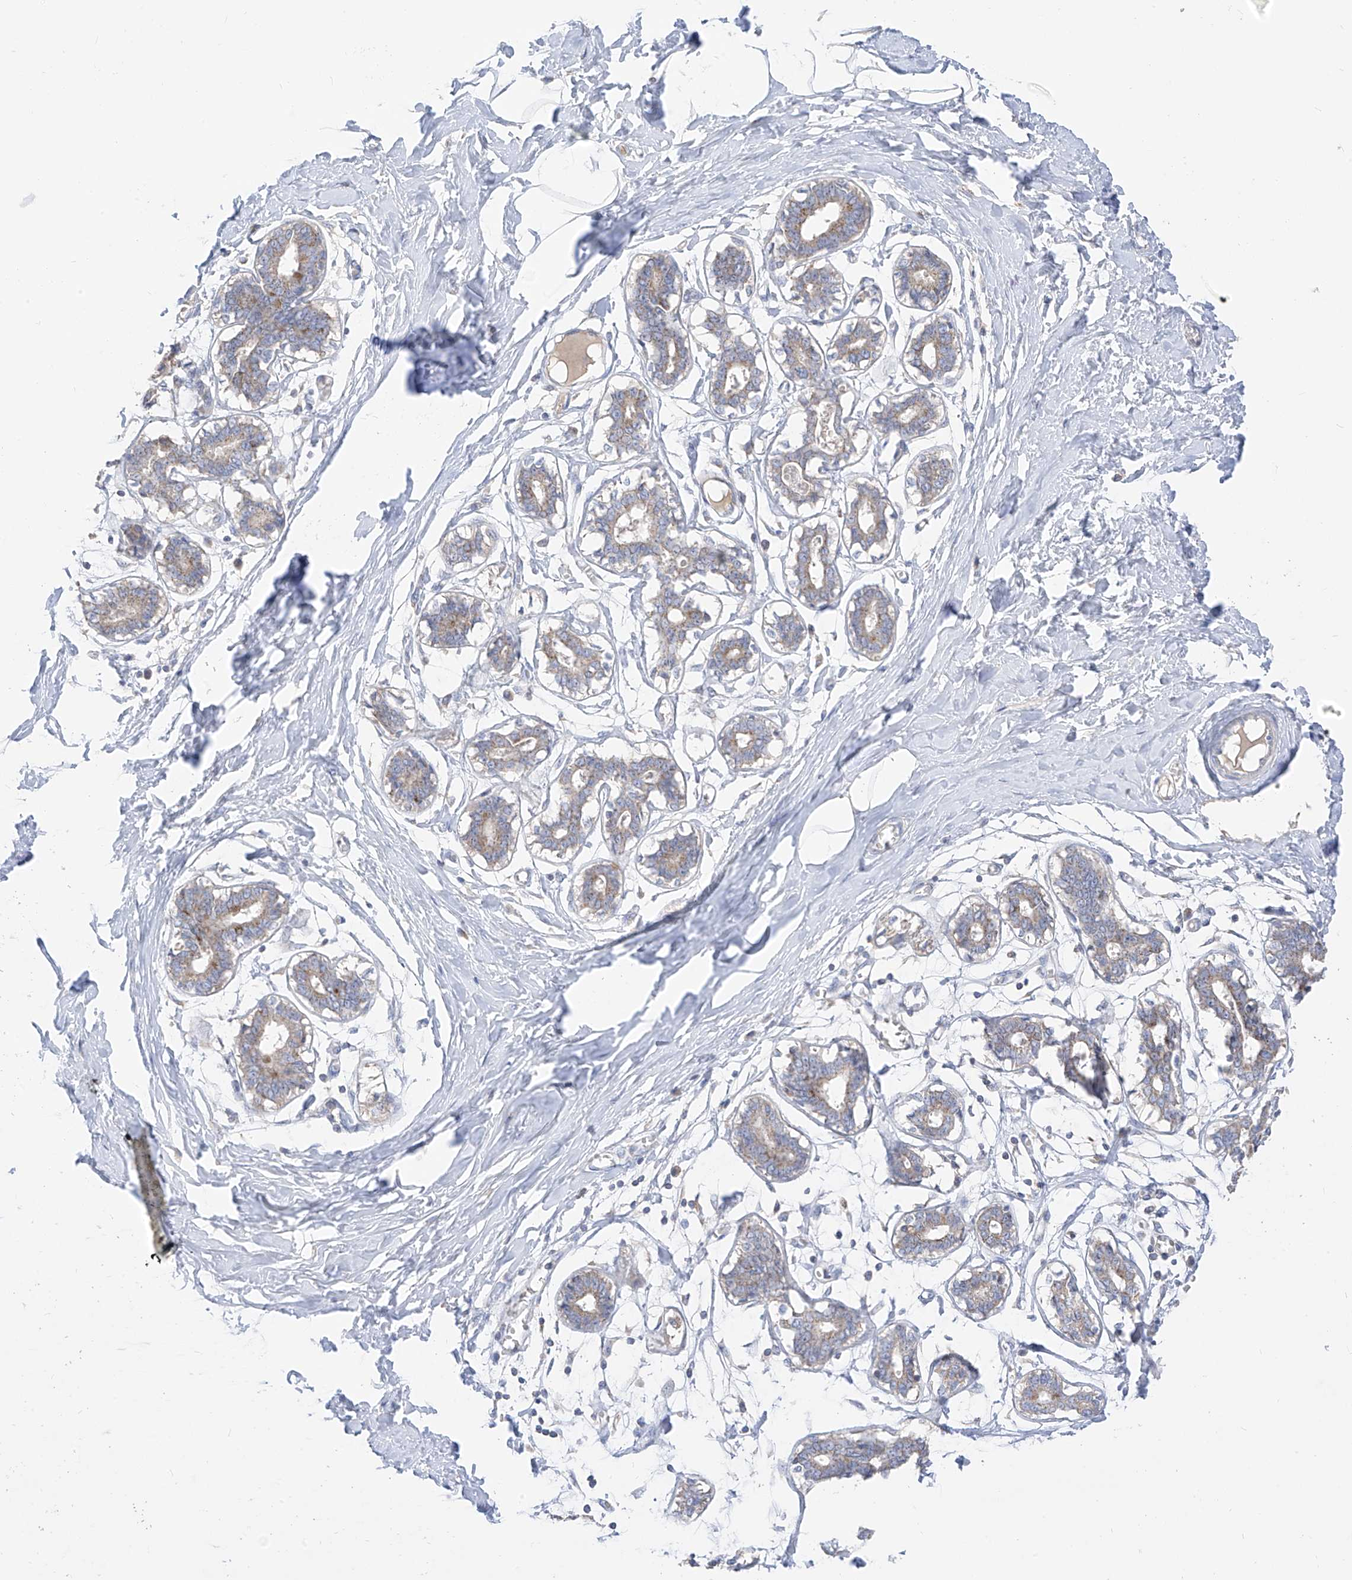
{"staining": {"intensity": "negative", "quantity": "none", "location": "none"}, "tissue": "breast", "cell_type": "Adipocytes", "image_type": "normal", "snomed": [{"axis": "morphology", "description": "Normal tissue, NOS"}, {"axis": "topography", "description": "Breast"}], "caption": "IHC photomicrograph of normal human breast stained for a protein (brown), which shows no positivity in adipocytes. The staining was performed using DAB (3,3'-diaminobenzidine) to visualize the protein expression in brown, while the nuclei were stained in blue with hematoxylin (Magnification: 20x).", "gene": "RASA2", "patient": {"sex": "female", "age": 27}}